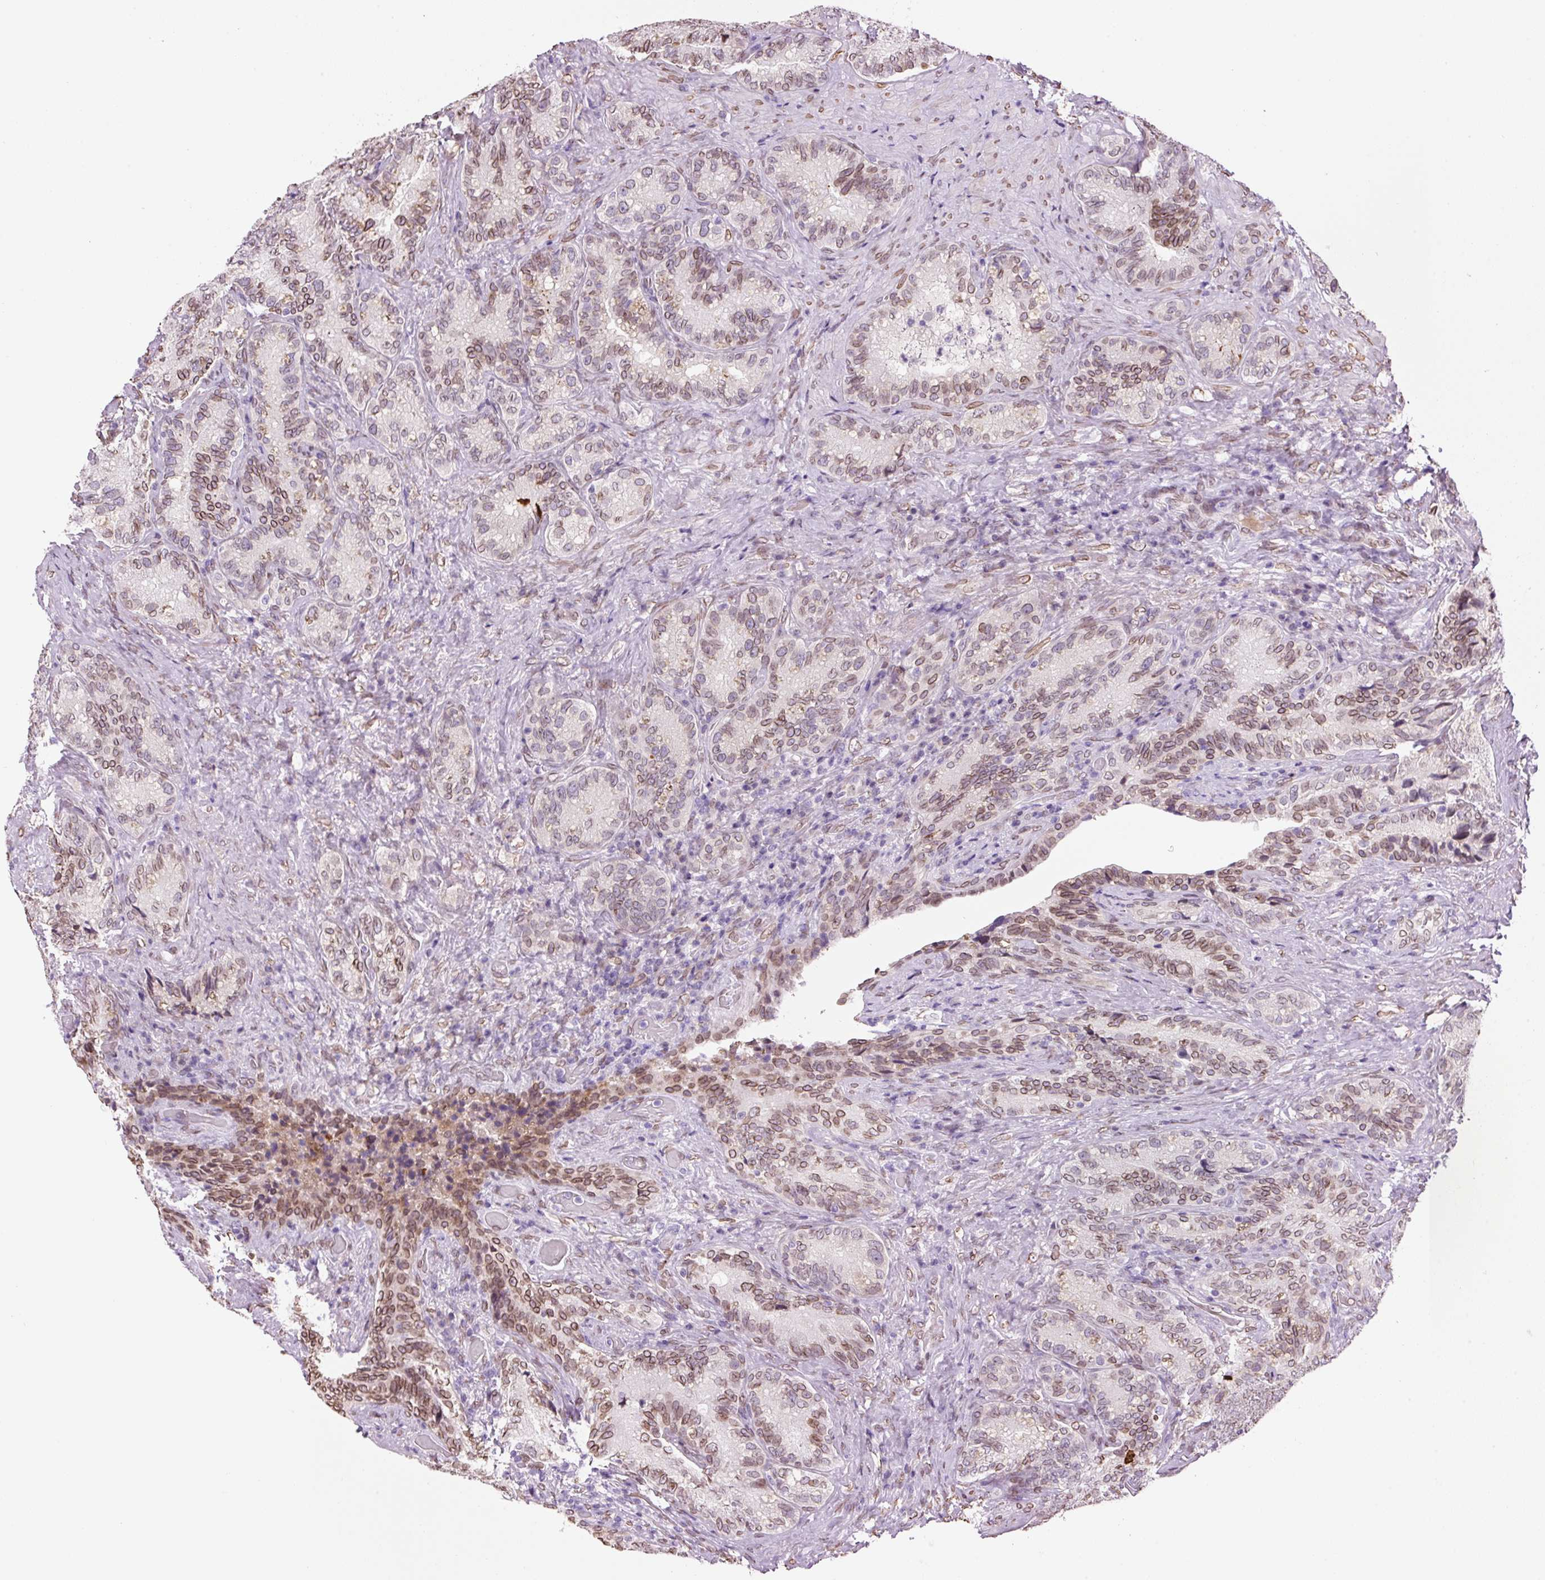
{"staining": {"intensity": "moderate", "quantity": ">75%", "location": "cytoplasmic/membranous,nuclear"}, "tissue": "seminal vesicle", "cell_type": "Glandular cells", "image_type": "normal", "snomed": [{"axis": "morphology", "description": "Normal tissue, NOS"}, {"axis": "topography", "description": "Seminal veicle"}], "caption": "This micrograph demonstrates IHC staining of unremarkable seminal vesicle, with medium moderate cytoplasmic/membranous,nuclear positivity in approximately >75% of glandular cells.", "gene": "ZNF224", "patient": {"sex": "male", "age": 68}}